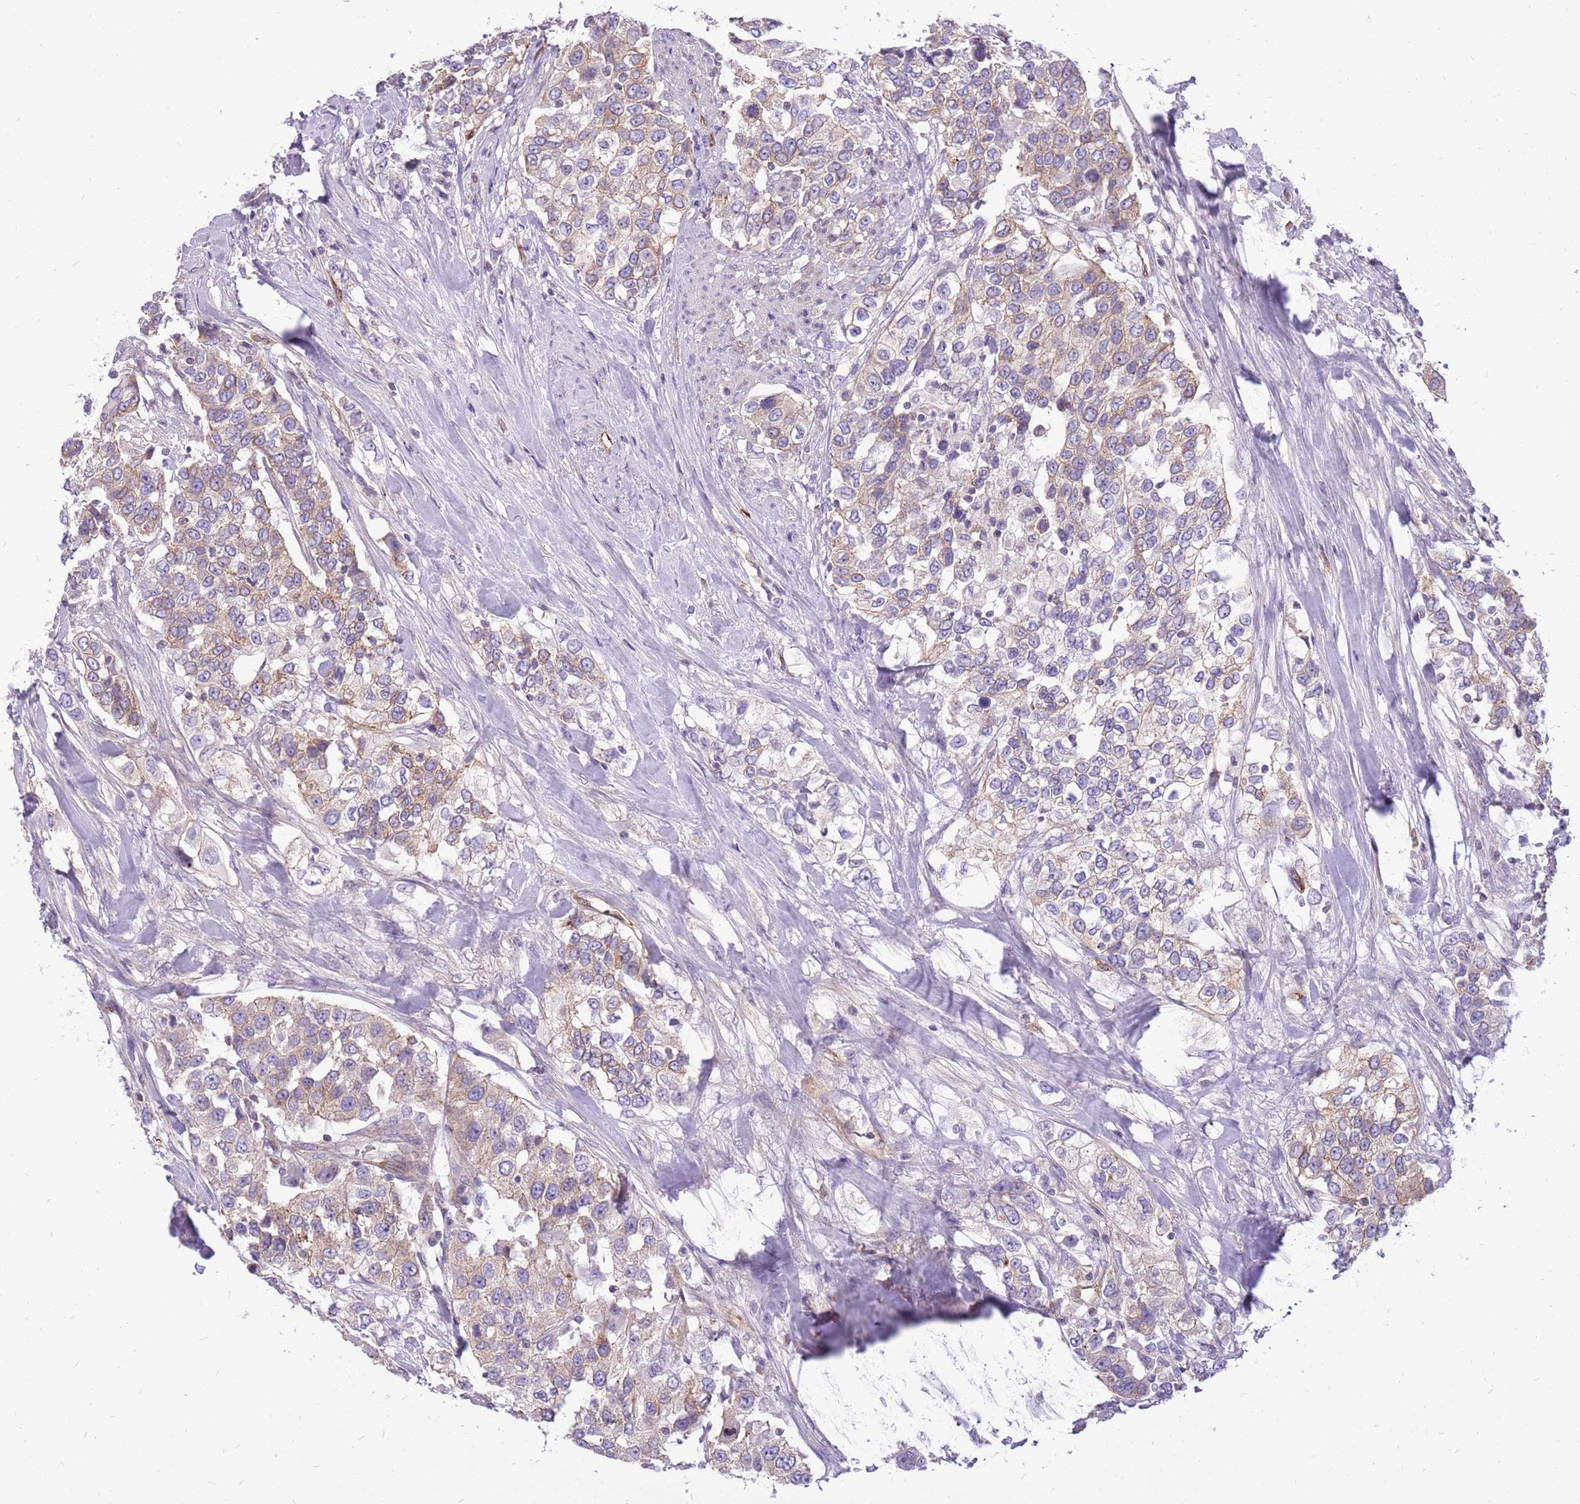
{"staining": {"intensity": "weak", "quantity": "25%-75%", "location": "cytoplasmic/membranous"}, "tissue": "urothelial cancer", "cell_type": "Tumor cells", "image_type": "cancer", "snomed": [{"axis": "morphology", "description": "Urothelial carcinoma, High grade"}, {"axis": "topography", "description": "Urinary bladder"}], "caption": "High-grade urothelial carcinoma stained with a brown dye reveals weak cytoplasmic/membranous positive expression in approximately 25%-75% of tumor cells.", "gene": "WDR90", "patient": {"sex": "female", "age": 80}}